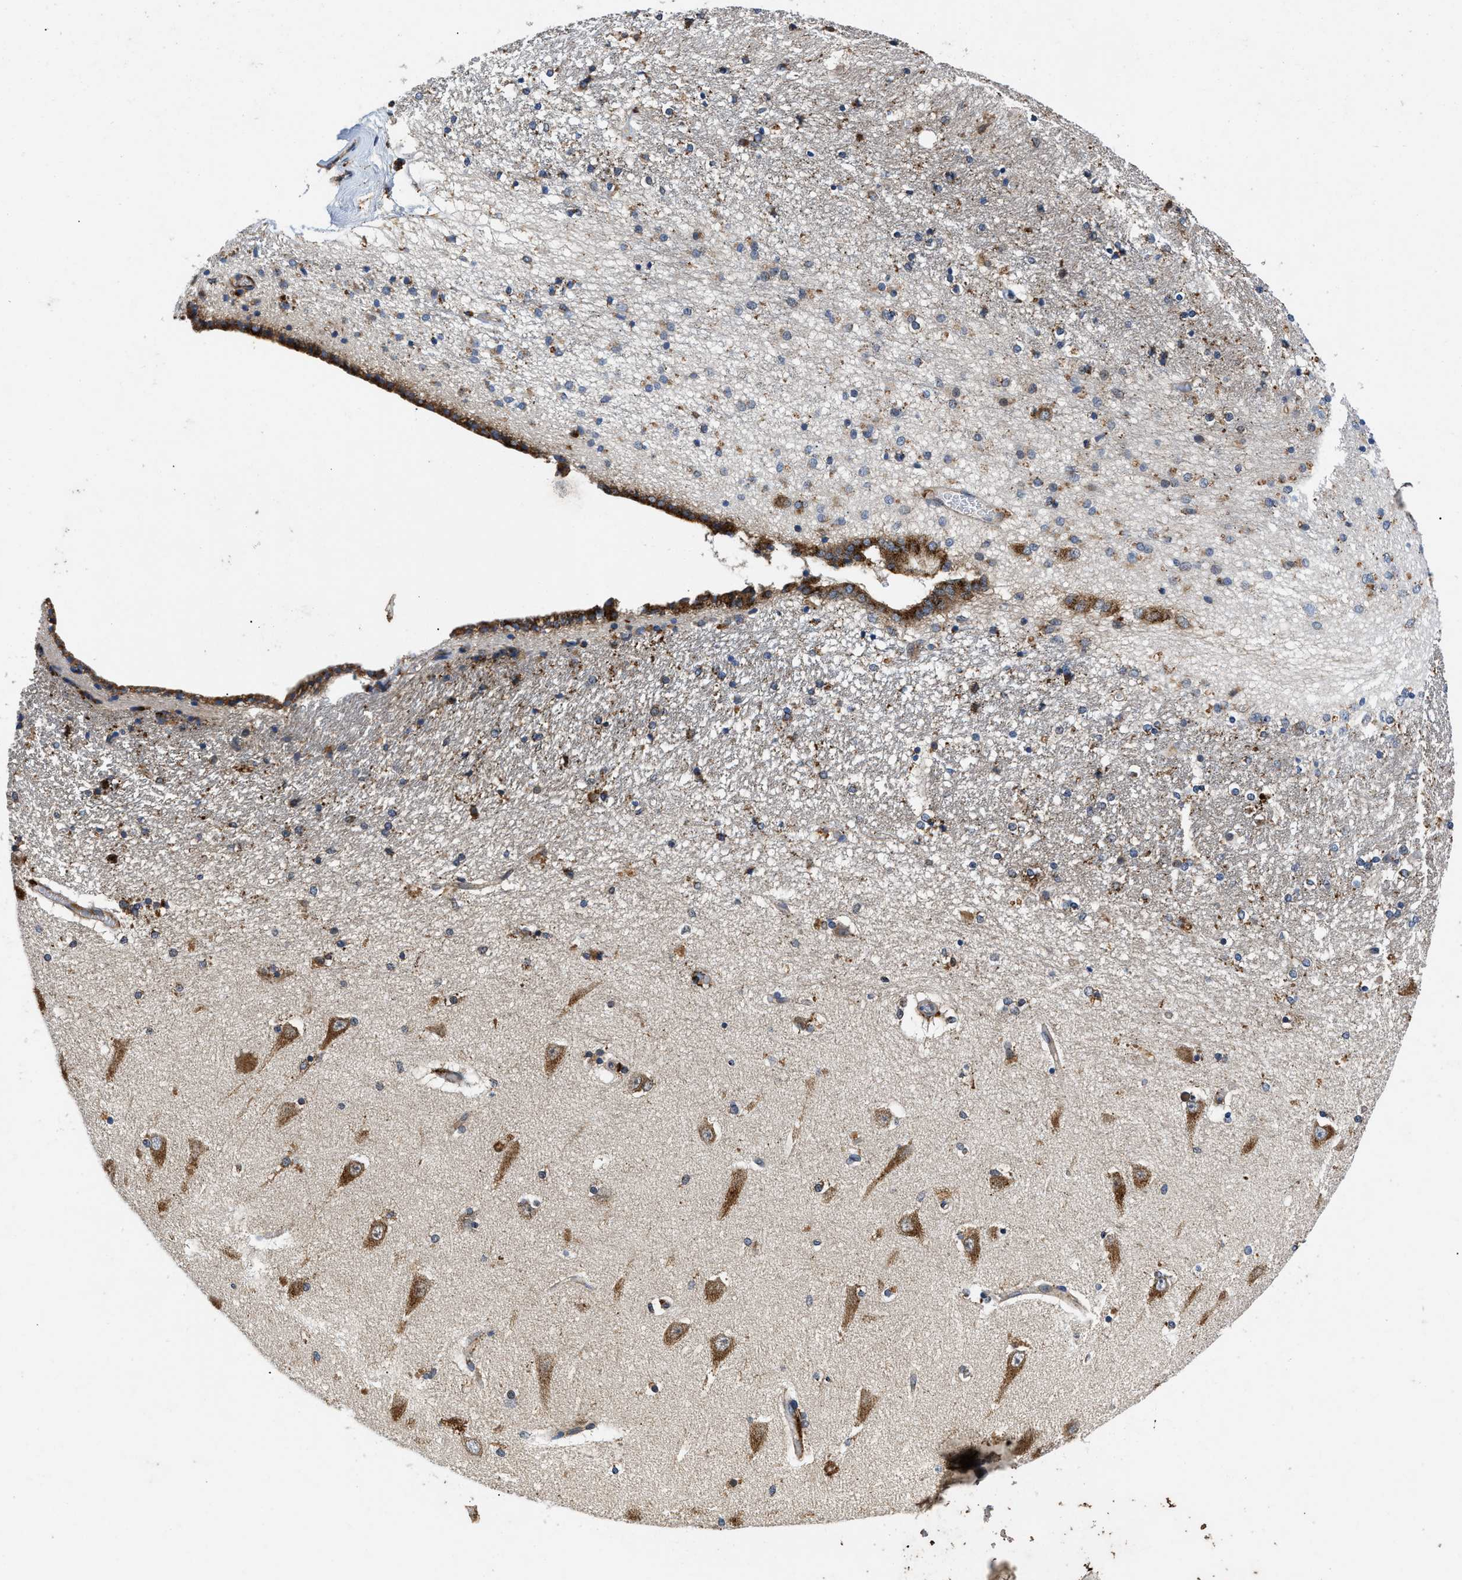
{"staining": {"intensity": "moderate", "quantity": "25%-75%", "location": "cytoplasmic/membranous"}, "tissue": "hippocampus", "cell_type": "Glial cells", "image_type": "normal", "snomed": [{"axis": "morphology", "description": "Normal tissue, NOS"}, {"axis": "topography", "description": "Hippocampus"}], "caption": "A high-resolution image shows immunohistochemistry (IHC) staining of benign hippocampus, which shows moderate cytoplasmic/membranous staining in about 25%-75% of glial cells. (Brightfield microscopy of DAB IHC at high magnification).", "gene": "ENPP4", "patient": {"sex": "female", "age": 54}}